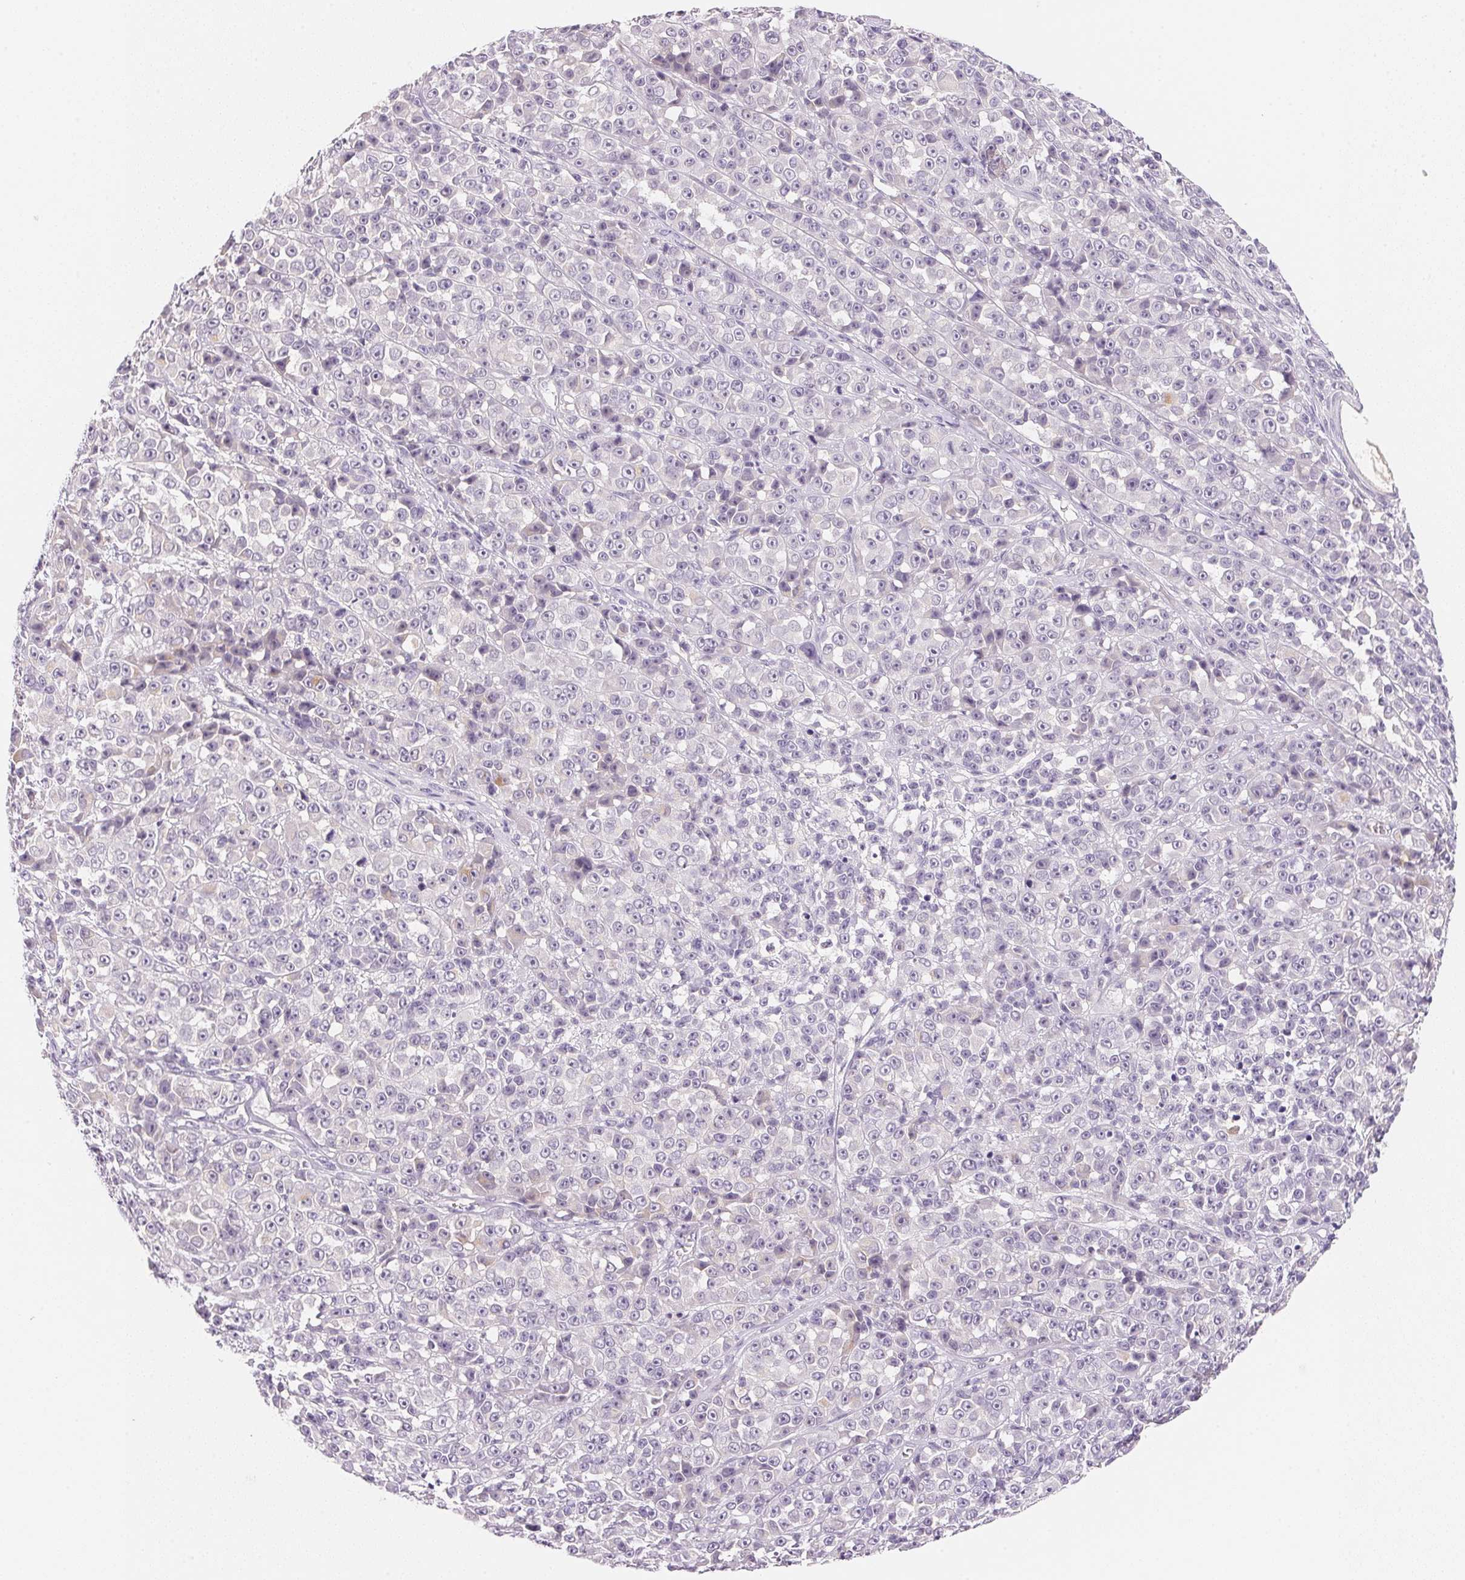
{"staining": {"intensity": "negative", "quantity": "none", "location": "none"}, "tissue": "melanoma", "cell_type": "Tumor cells", "image_type": "cancer", "snomed": [{"axis": "morphology", "description": "Malignant melanoma, NOS"}, {"axis": "topography", "description": "Skin"}, {"axis": "topography", "description": "Skin of back"}], "caption": "Immunohistochemistry of melanoma demonstrates no staining in tumor cells.", "gene": "MCOLN3", "patient": {"sex": "male", "age": 91}}